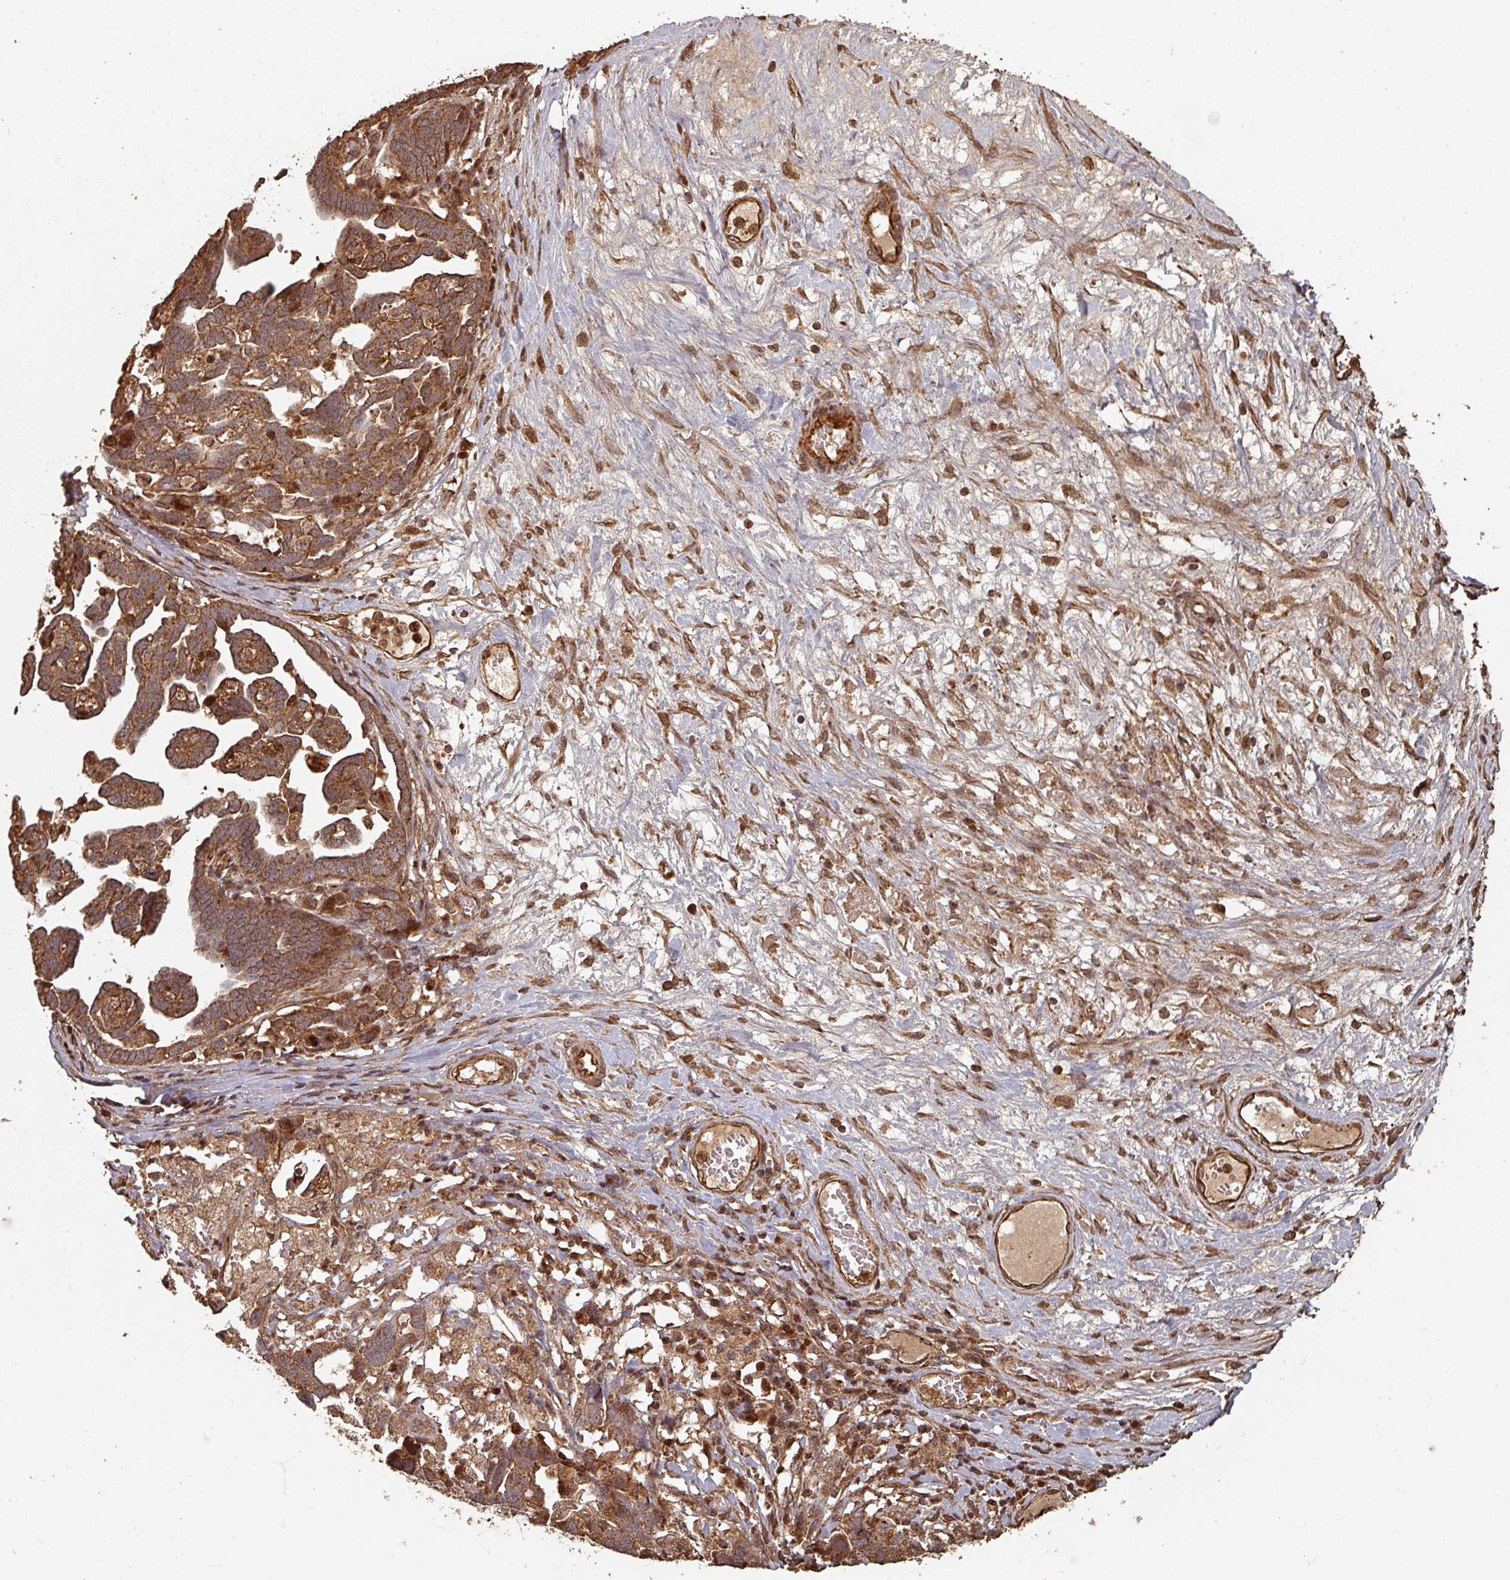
{"staining": {"intensity": "strong", "quantity": ">75%", "location": "cytoplasmic/membranous"}, "tissue": "ovarian cancer", "cell_type": "Tumor cells", "image_type": "cancer", "snomed": [{"axis": "morphology", "description": "Cystadenocarcinoma, serous, NOS"}, {"axis": "topography", "description": "Ovary"}], "caption": "Strong cytoplasmic/membranous expression is seen in approximately >75% of tumor cells in serous cystadenocarcinoma (ovarian).", "gene": "EID1", "patient": {"sex": "female", "age": 54}}